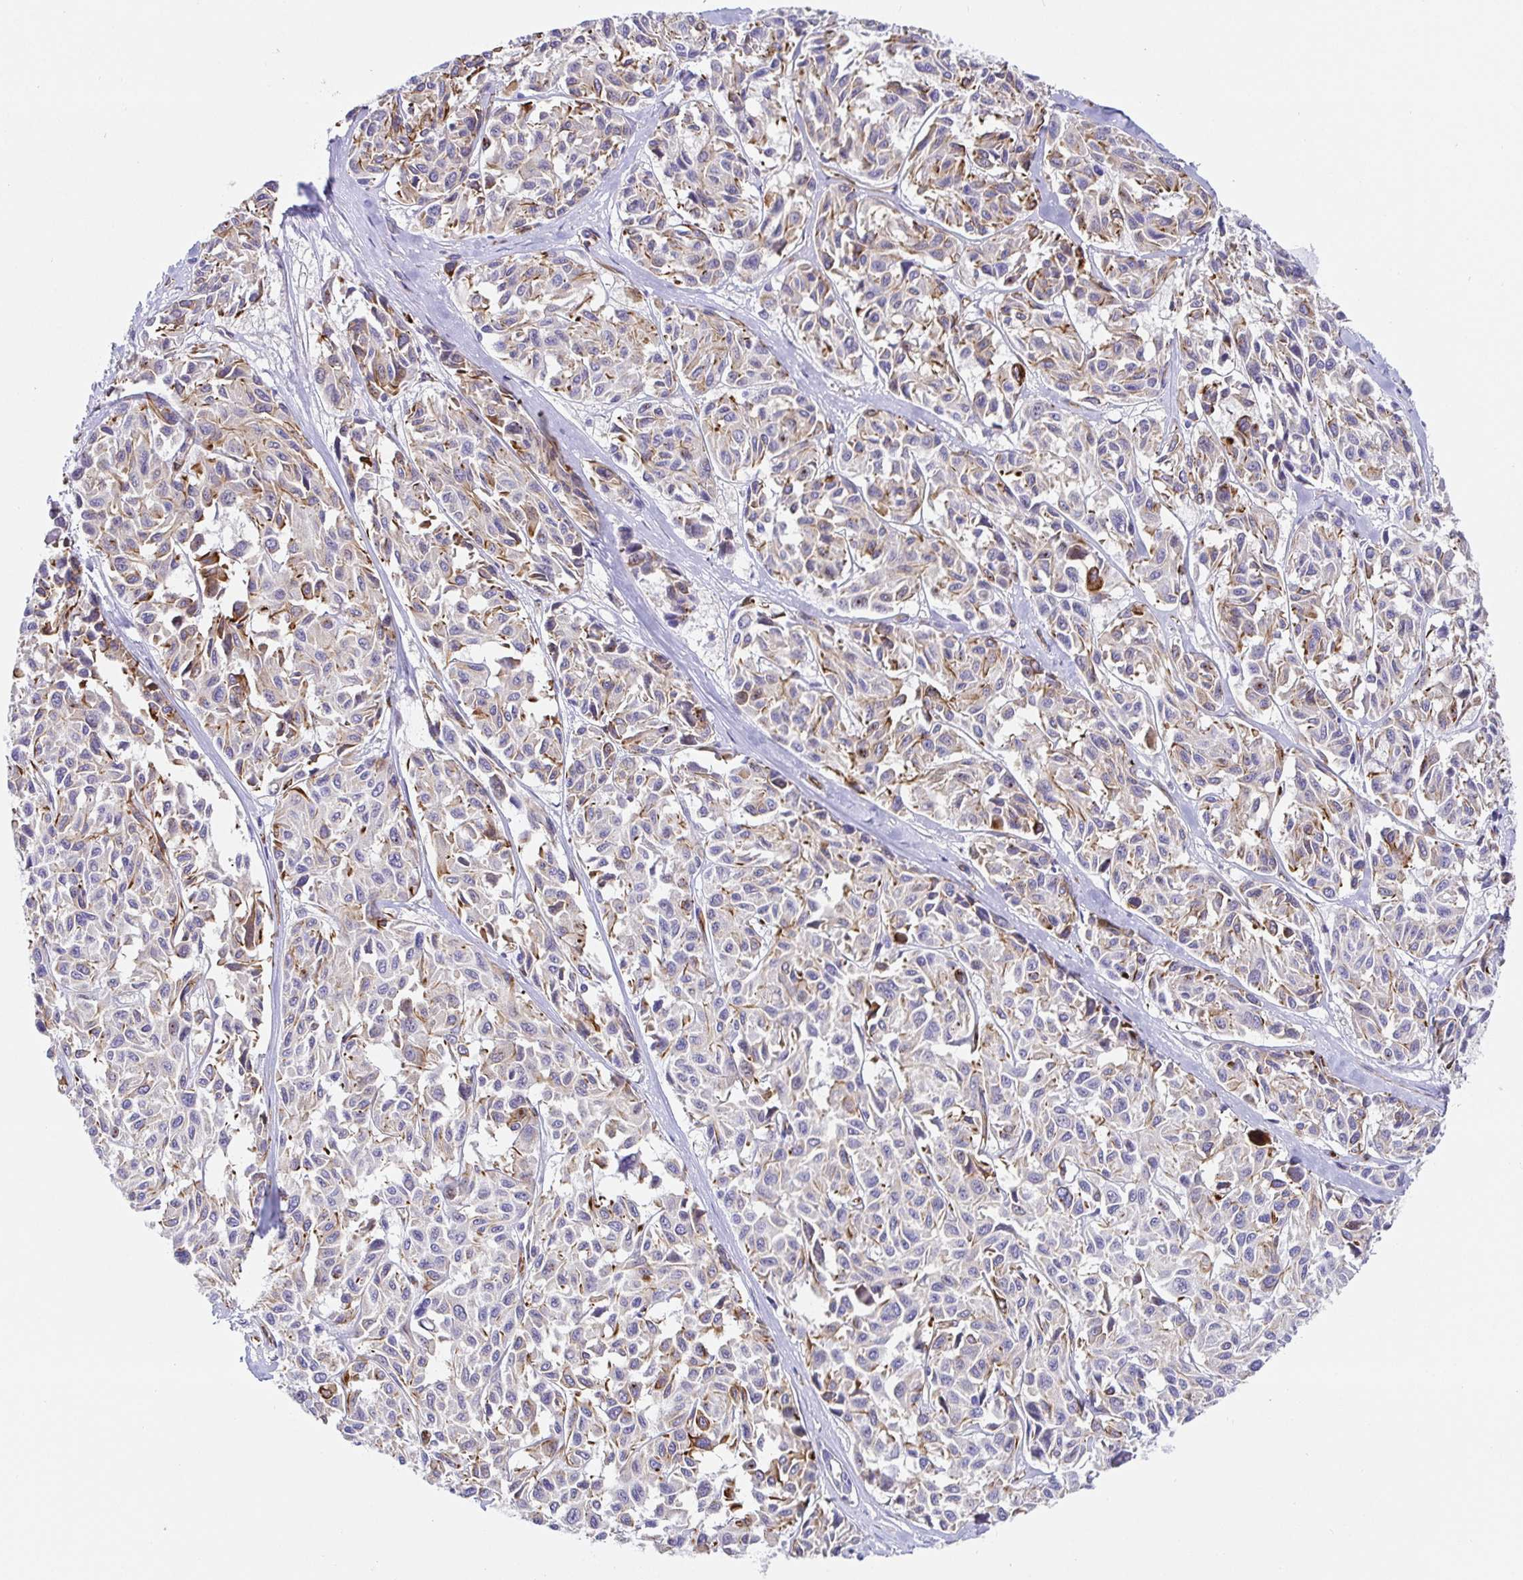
{"staining": {"intensity": "moderate", "quantity": "25%-75%", "location": "cytoplasmic/membranous"}, "tissue": "melanoma", "cell_type": "Tumor cells", "image_type": "cancer", "snomed": [{"axis": "morphology", "description": "Malignant melanoma, NOS"}, {"axis": "topography", "description": "Skin"}], "caption": "Malignant melanoma stained for a protein reveals moderate cytoplasmic/membranous positivity in tumor cells.", "gene": "DOCK1", "patient": {"sex": "female", "age": 66}}